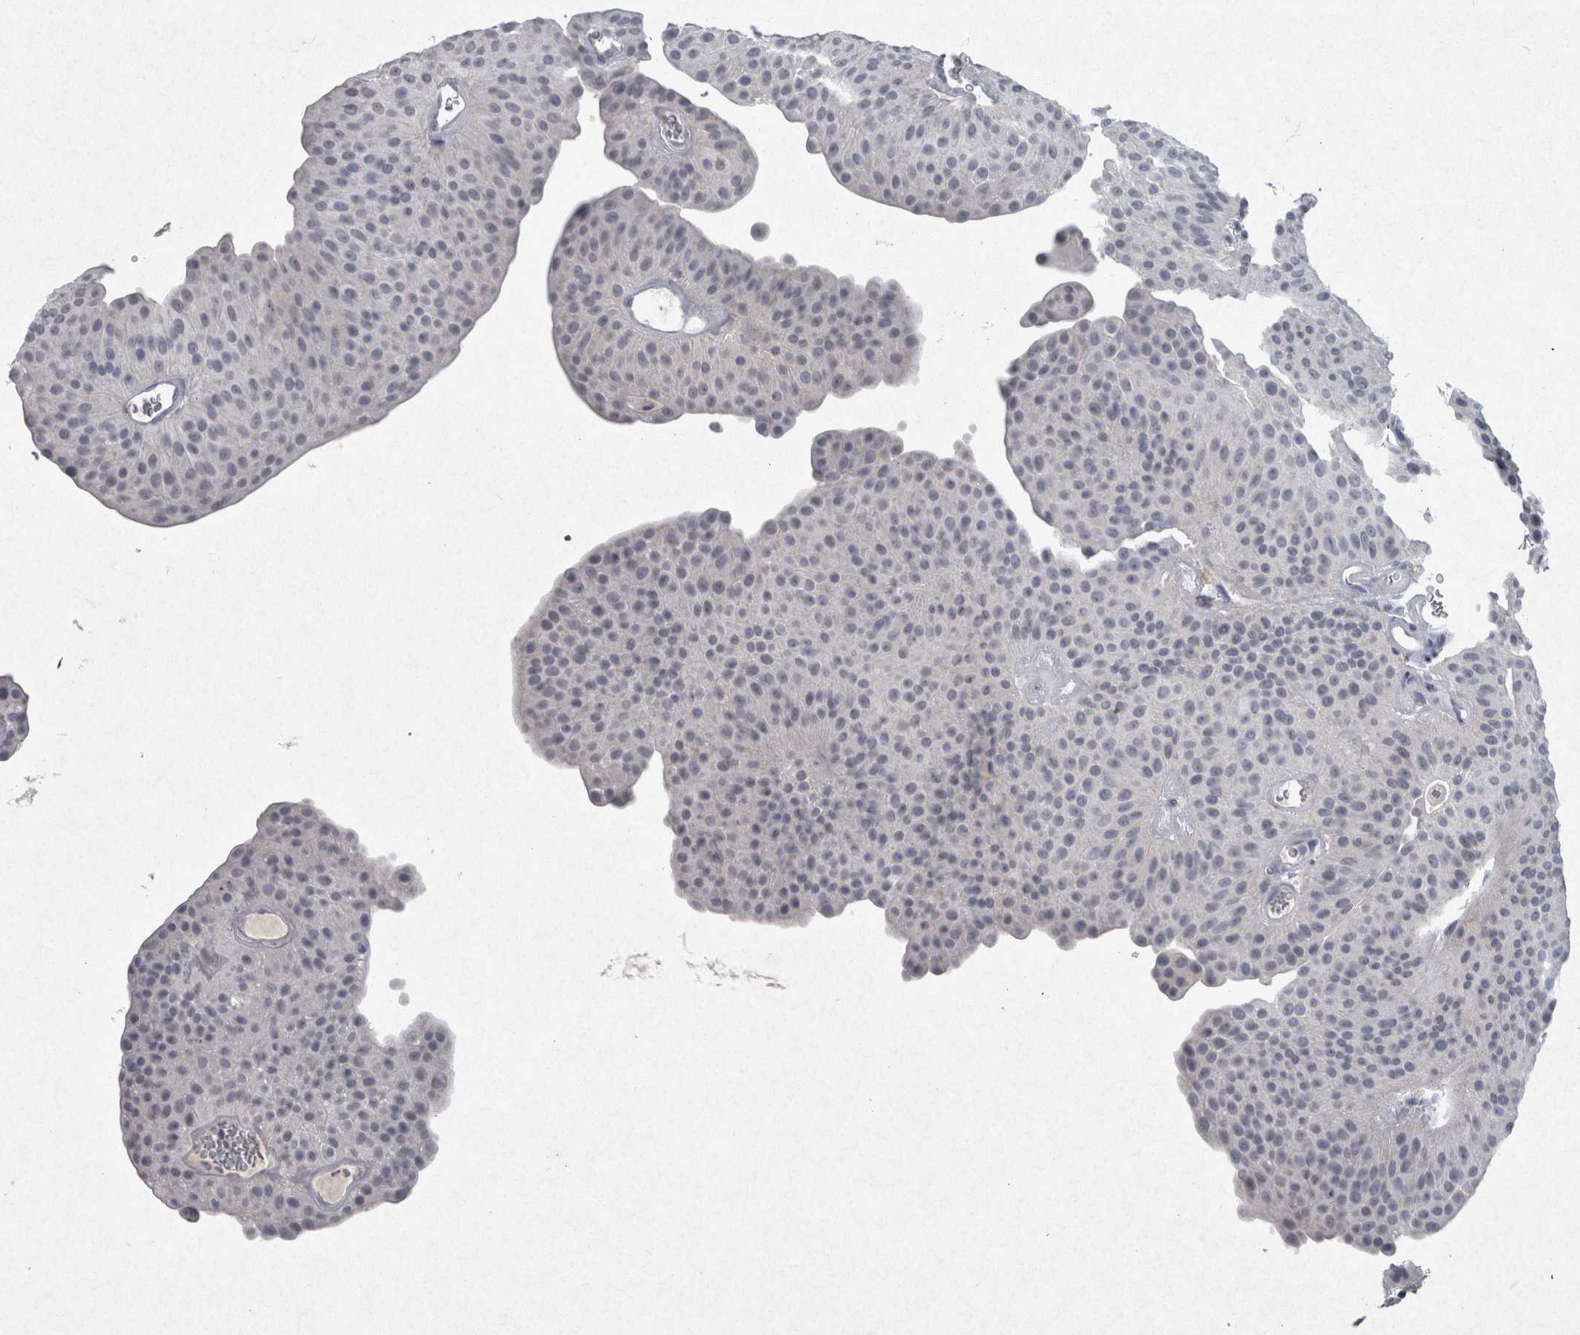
{"staining": {"intensity": "negative", "quantity": "none", "location": "none"}, "tissue": "urothelial cancer", "cell_type": "Tumor cells", "image_type": "cancer", "snomed": [{"axis": "morphology", "description": "Urothelial carcinoma, Low grade"}, {"axis": "topography", "description": "Urinary bladder"}], "caption": "The image displays no staining of tumor cells in urothelial cancer.", "gene": "PDX1", "patient": {"sex": "female", "age": 60}}